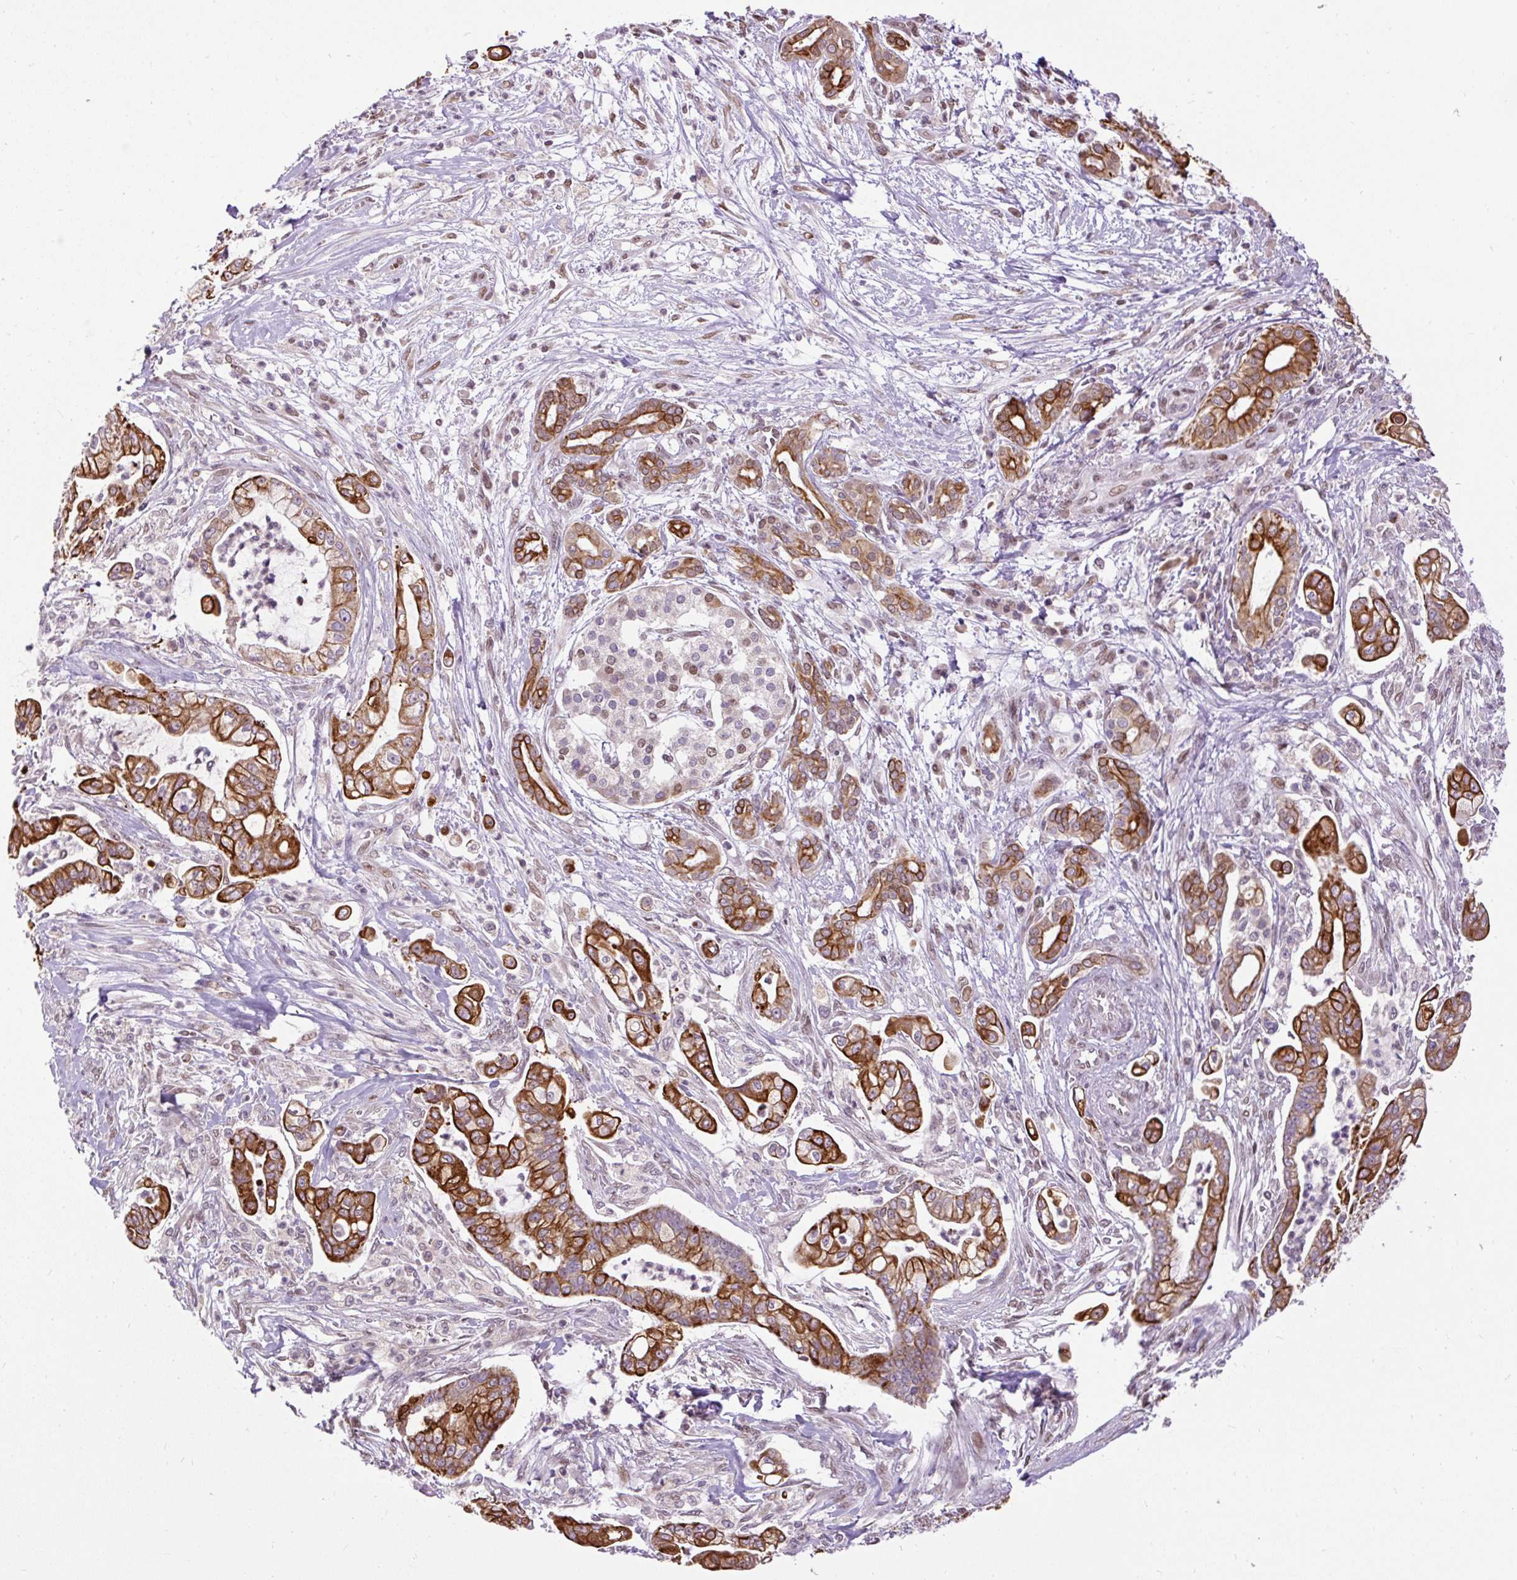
{"staining": {"intensity": "strong", "quantity": ">75%", "location": "cytoplasmic/membranous"}, "tissue": "pancreatic cancer", "cell_type": "Tumor cells", "image_type": "cancer", "snomed": [{"axis": "morphology", "description": "Adenocarcinoma, NOS"}, {"axis": "topography", "description": "Pancreas"}], "caption": "Immunohistochemistry (IHC) staining of pancreatic cancer (adenocarcinoma), which displays high levels of strong cytoplasmic/membranous expression in approximately >75% of tumor cells indicating strong cytoplasmic/membranous protein positivity. The staining was performed using DAB (3,3'-diaminobenzidine) (brown) for protein detection and nuclei were counterstained in hematoxylin (blue).", "gene": "ZNF672", "patient": {"sex": "female", "age": 69}}